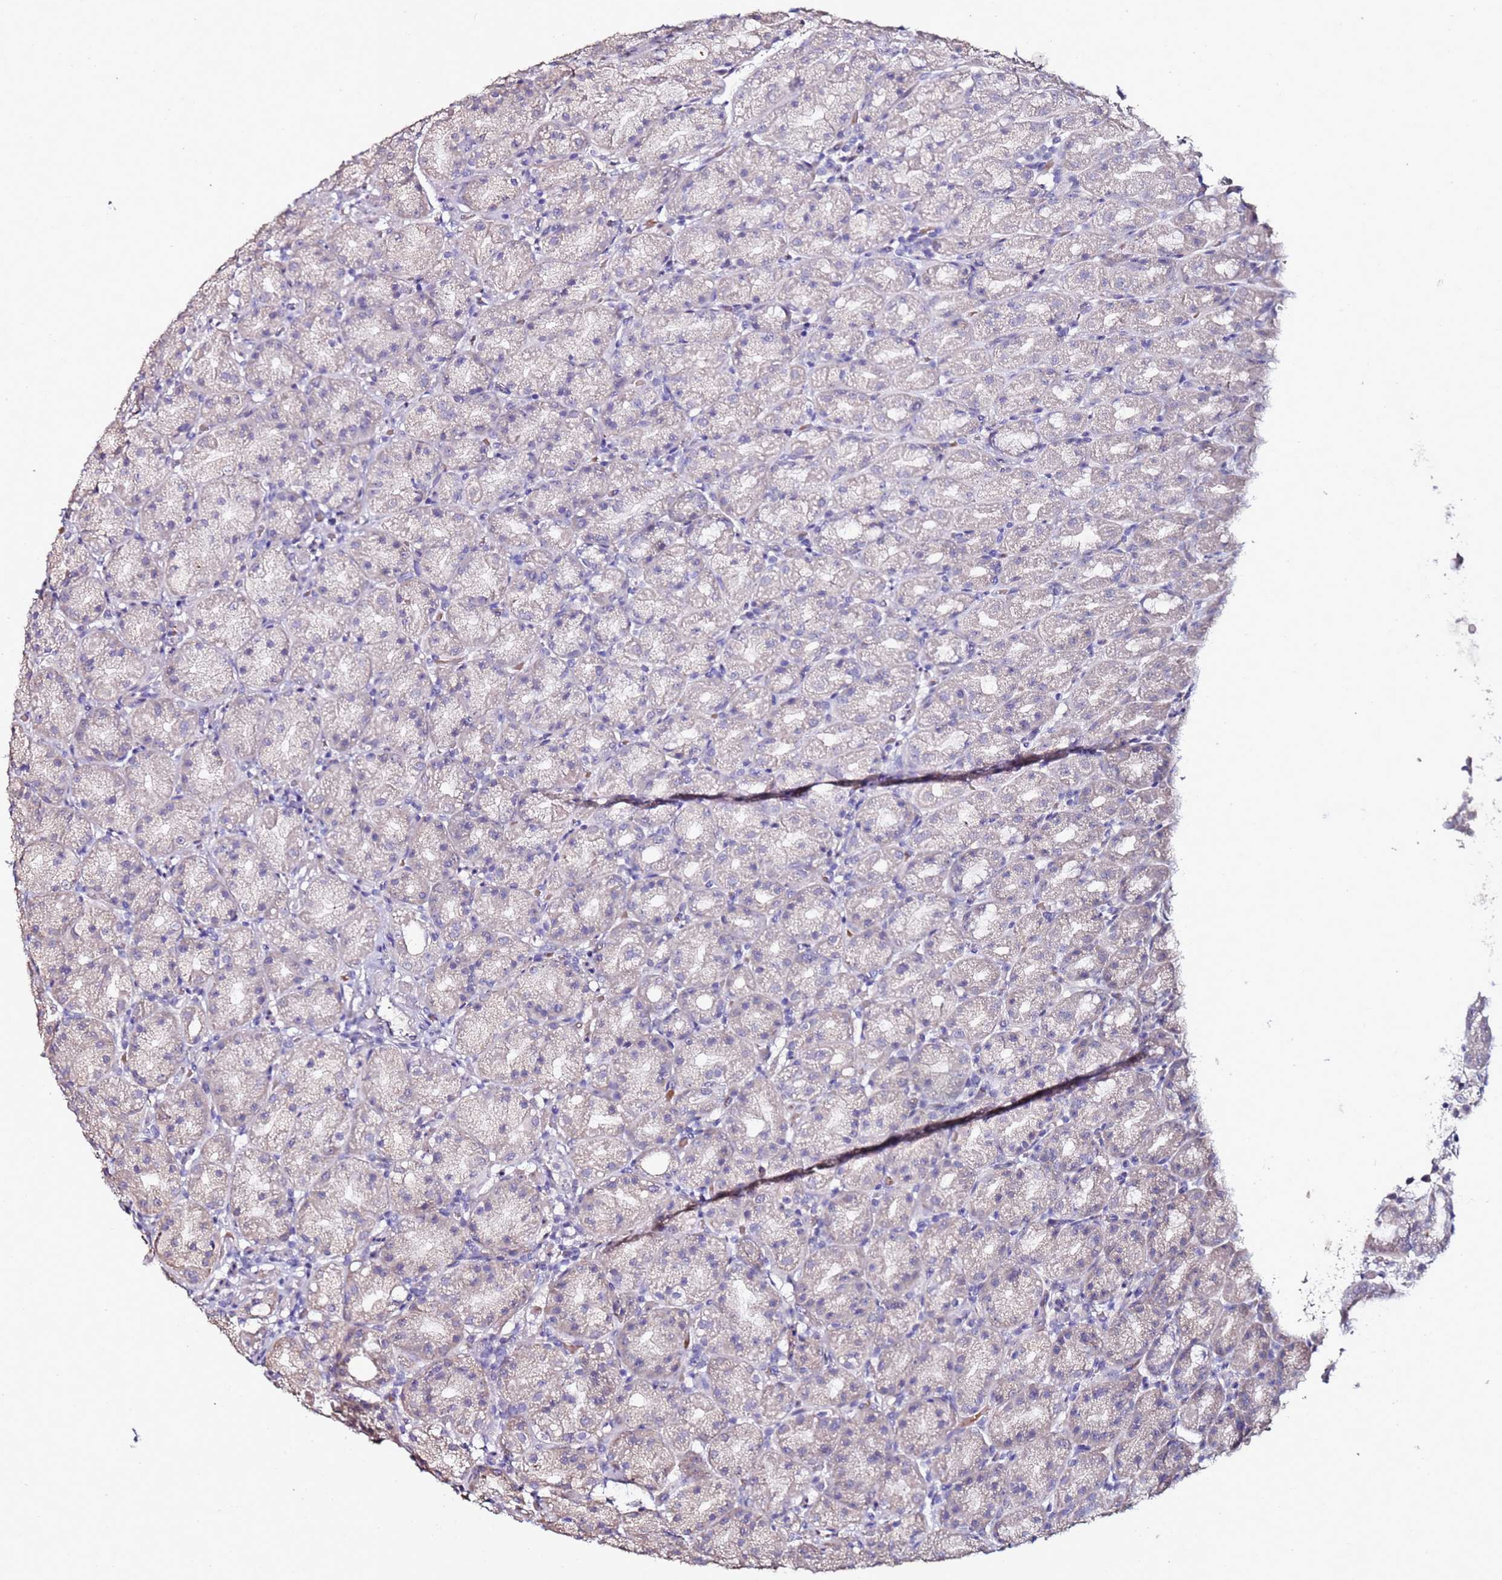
{"staining": {"intensity": "negative", "quantity": "none", "location": "none"}, "tissue": "stomach", "cell_type": "Glandular cells", "image_type": "normal", "snomed": [{"axis": "morphology", "description": "Normal tissue, NOS"}, {"axis": "topography", "description": "Stomach, upper"}, {"axis": "topography", "description": "Stomach"}], "caption": "Immunohistochemistry (IHC) micrograph of unremarkable human stomach stained for a protein (brown), which displays no expression in glandular cells. Nuclei are stained in blue.", "gene": "C3orf80", "patient": {"sex": "male", "age": 68}}